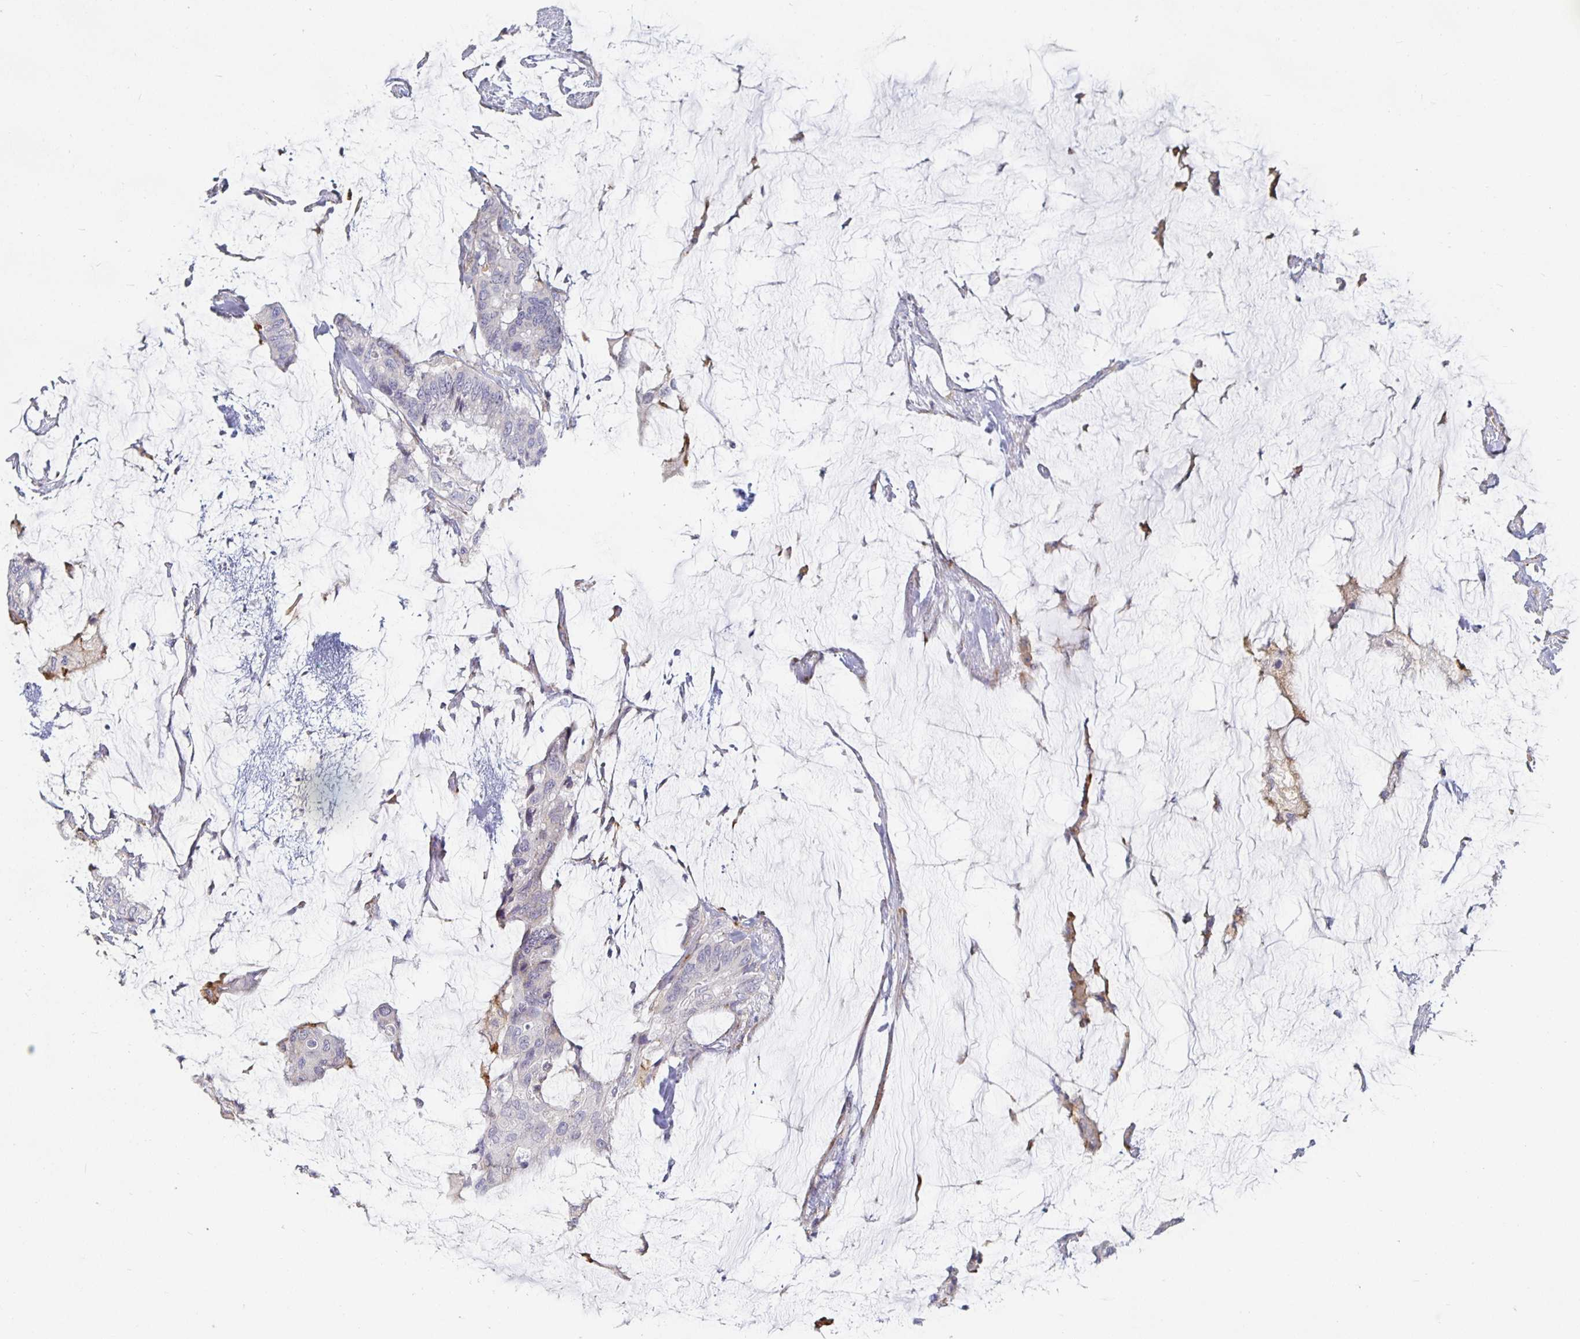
{"staining": {"intensity": "negative", "quantity": "none", "location": "none"}, "tissue": "colorectal cancer", "cell_type": "Tumor cells", "image_type": "cancer", "snomed": [{"axis": "morphology", "description": "Adenocarcinoma, NOS"}, {"axis": "topography", "description": "Rectum"}], "caption": "High magnification brightfield microscopy of colorectal adenocarcinoma stained with DAB (3,3'-diaminobenzidine) (brown) and counterstained with hematoxylin (blue): tumor cells show no significant staining.", "gene": "S100G", "patient": {"sex": "female", "age": 59}}